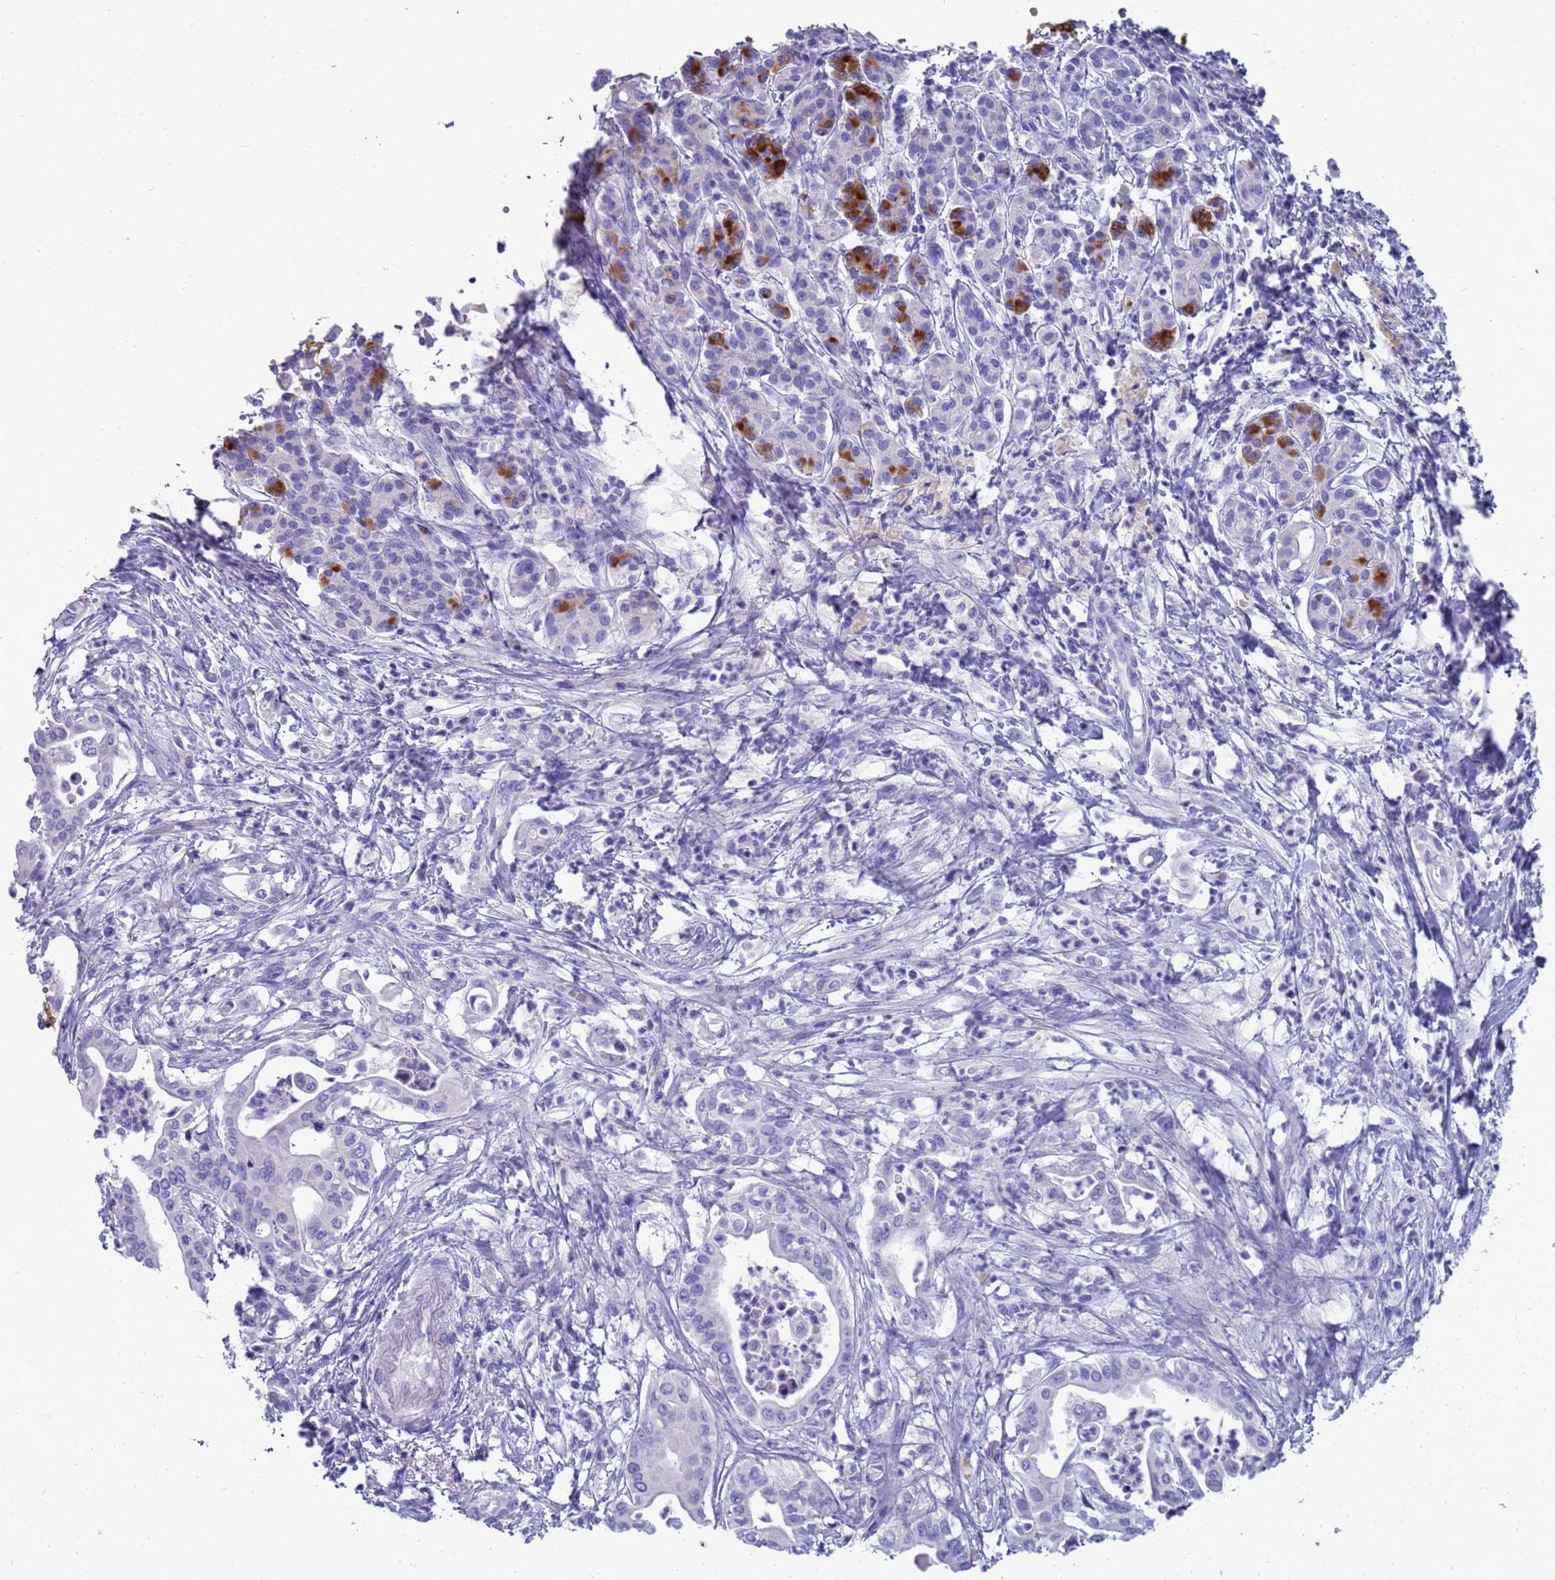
{"staining": {"intensity": "negative", "quantity": "none", "location": "none"}, "tissue": "pancreatic cancer", "cell_type": "Tumor cells", "image_type": "cancer", "snomed": [{"axis": "morphology", "description": "Adenocarcinoma, NOS"}, {"axis": "topography", "description": "Pancreas"}], "caption": "Immunohistochemistry (IHC) histopathology image of neoplastic tissue: human pancreatic cancer (adenocarcinoma) stained with DAB reveals no significant protein positivity in tumor cells.", "gene": "SYCN", "patient": {"sex": "female", "age": 77}}